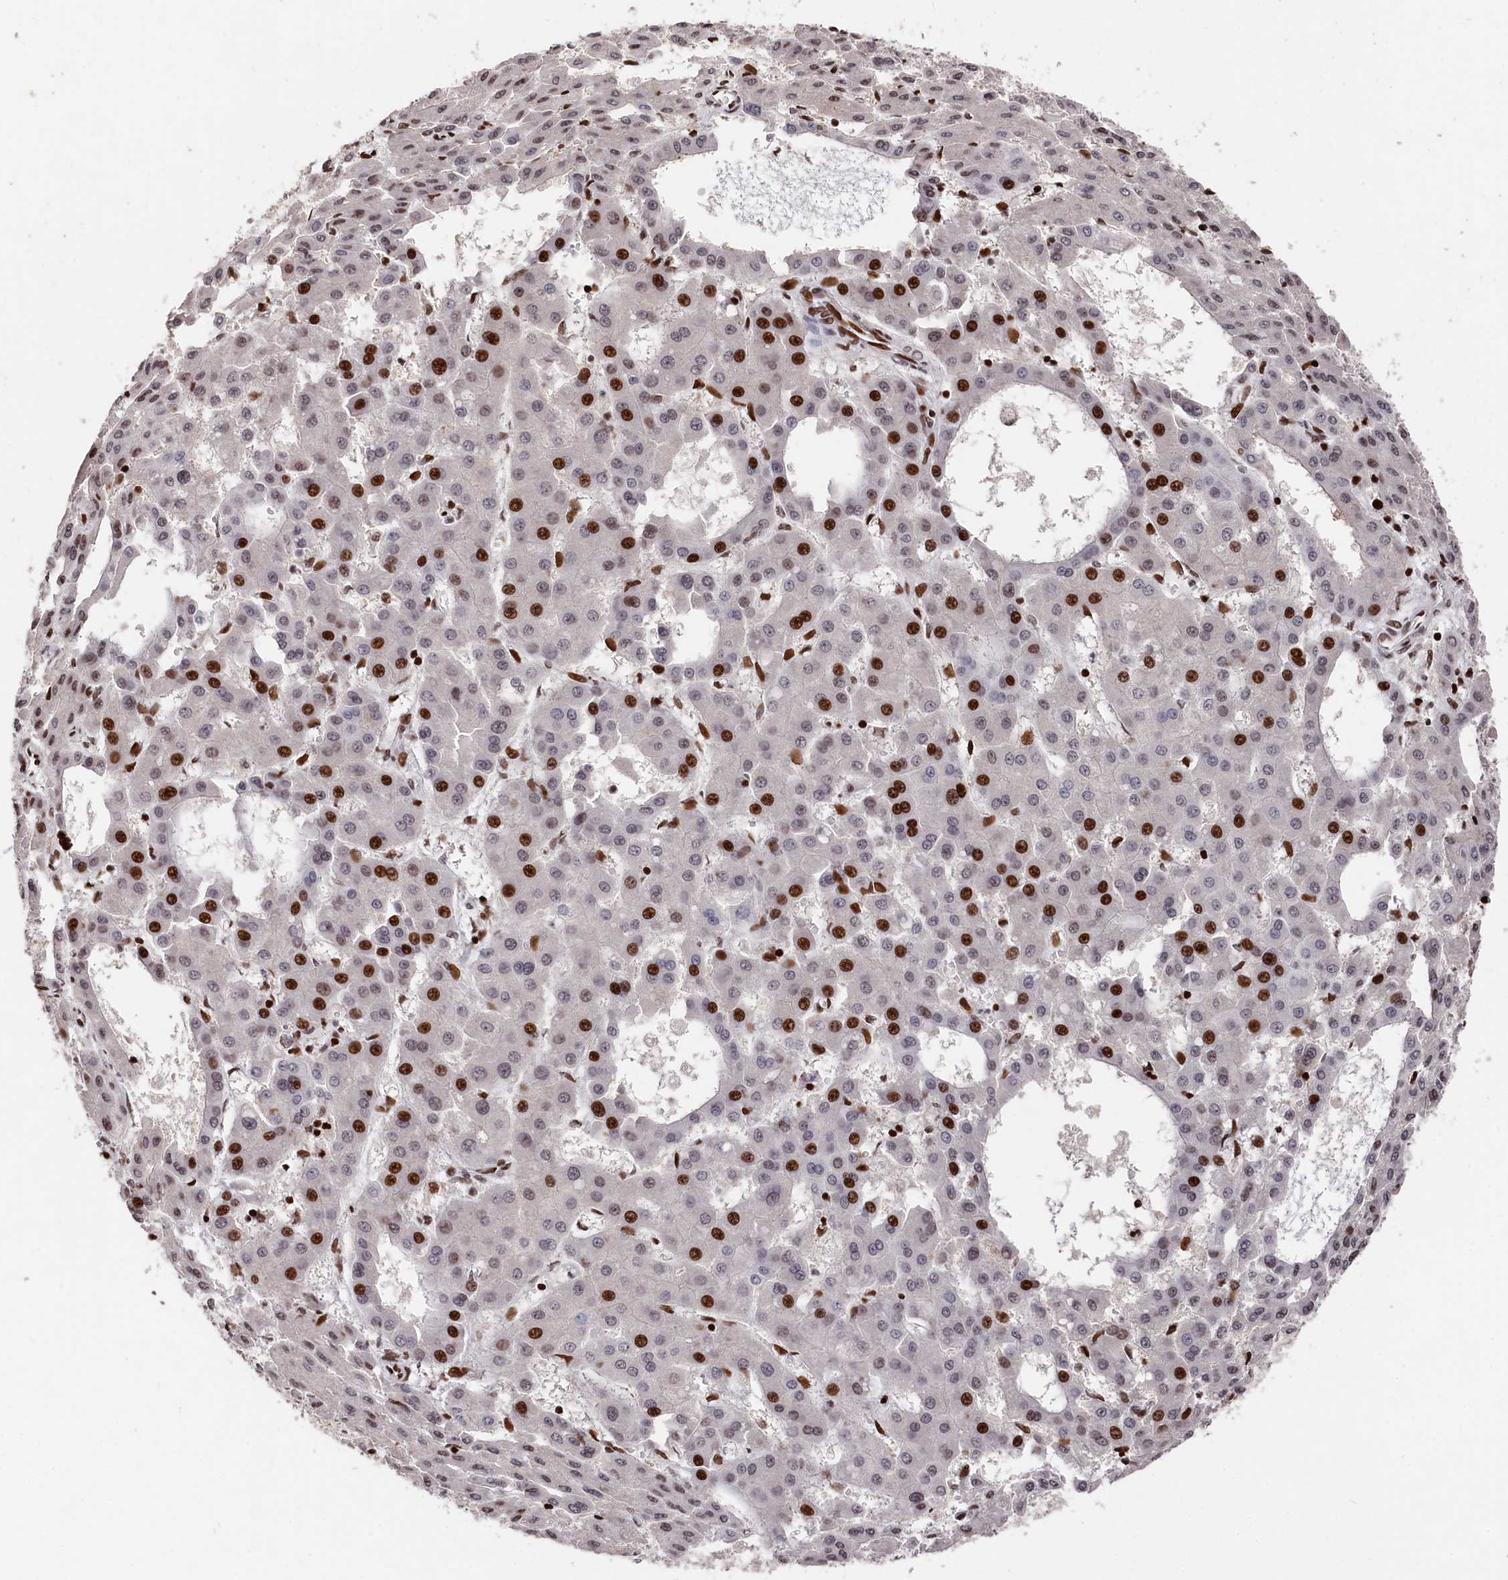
{"staining": {"intensity": "strong", "quantity": "<25%", "location": "nuclear"}, "tissue": "liver cancer", "cell_type": "Tumor cells", "image_type": "cancer", "snomed": [{"axis": "morphology", "description": "Carcinoma, Hepatocellular, NOS"}, {"axis": "topography", "description": "Liver"}], "caption": "Protein staining exhibits strong nuclear positivity in approximately <25% of tumor cells in liver cancer (hepatocellular carcinoma).", "gene": "MCF2L2", "patient": {"sex": "male", "age": 47}}